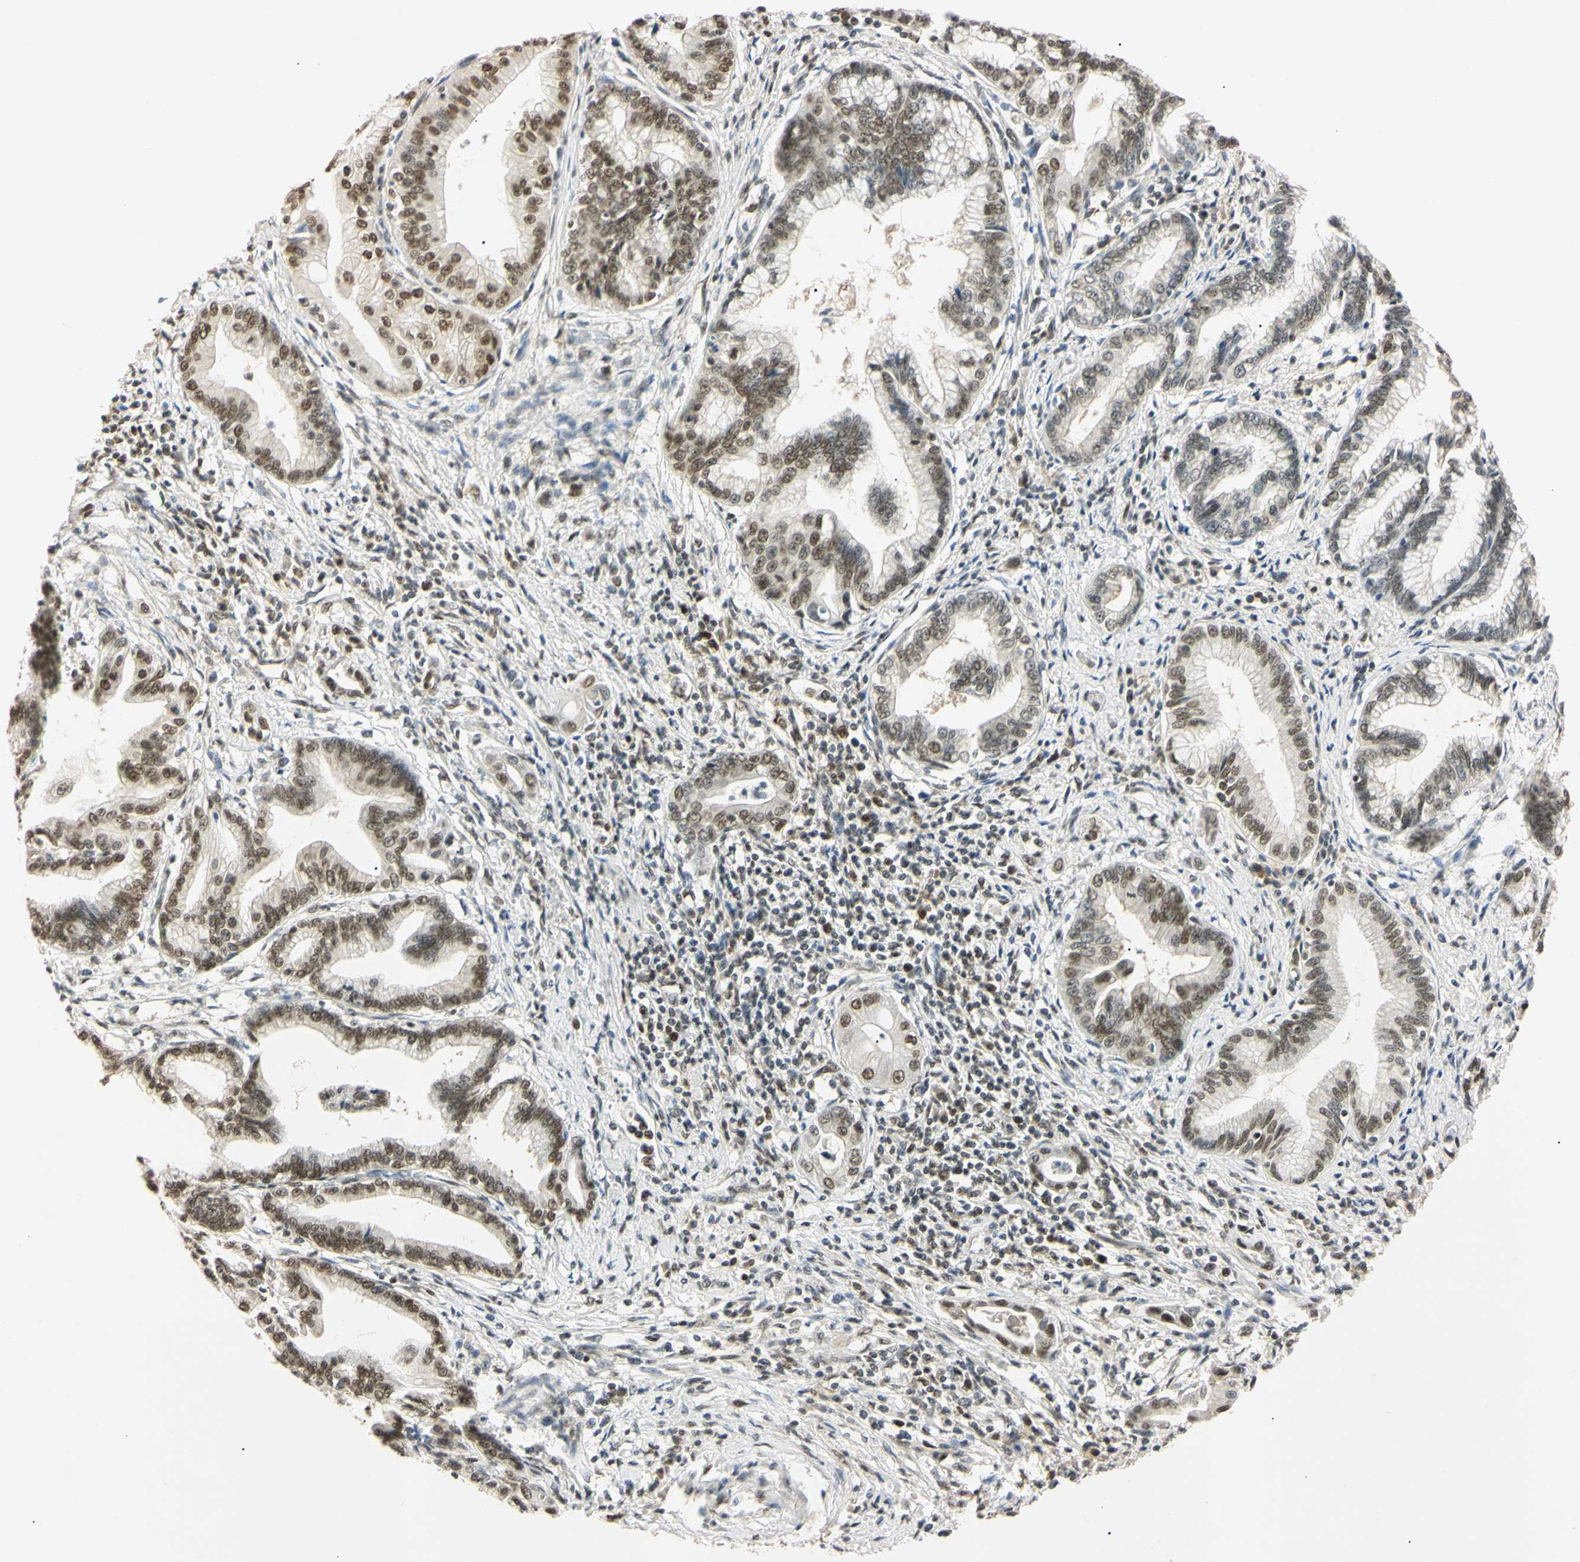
{"staining": {"intensity": "moderate", "quantity": ">75%", "location": "nuclear"}, "tissue": "pancreatic cancer", "cell_type": "Tumor cells", "image_type": "cancer", "snomed": [{"axis": "morphology", "description": "Adenocarcinoma, NOS"}, {"axis": "topography", "description": "Pancreas"}], "caption": "Immunohistochemical staining of human pancreatic cancer (adenocarcinoma) displays medium levels of moderate nuclear protein expression in approximately >75% of tumor cells. (DAB = brown stain, brightfield microscopy at high magnification).", "gene": "SMARCA5", "patient": {"sex": "female", "age": 64}}